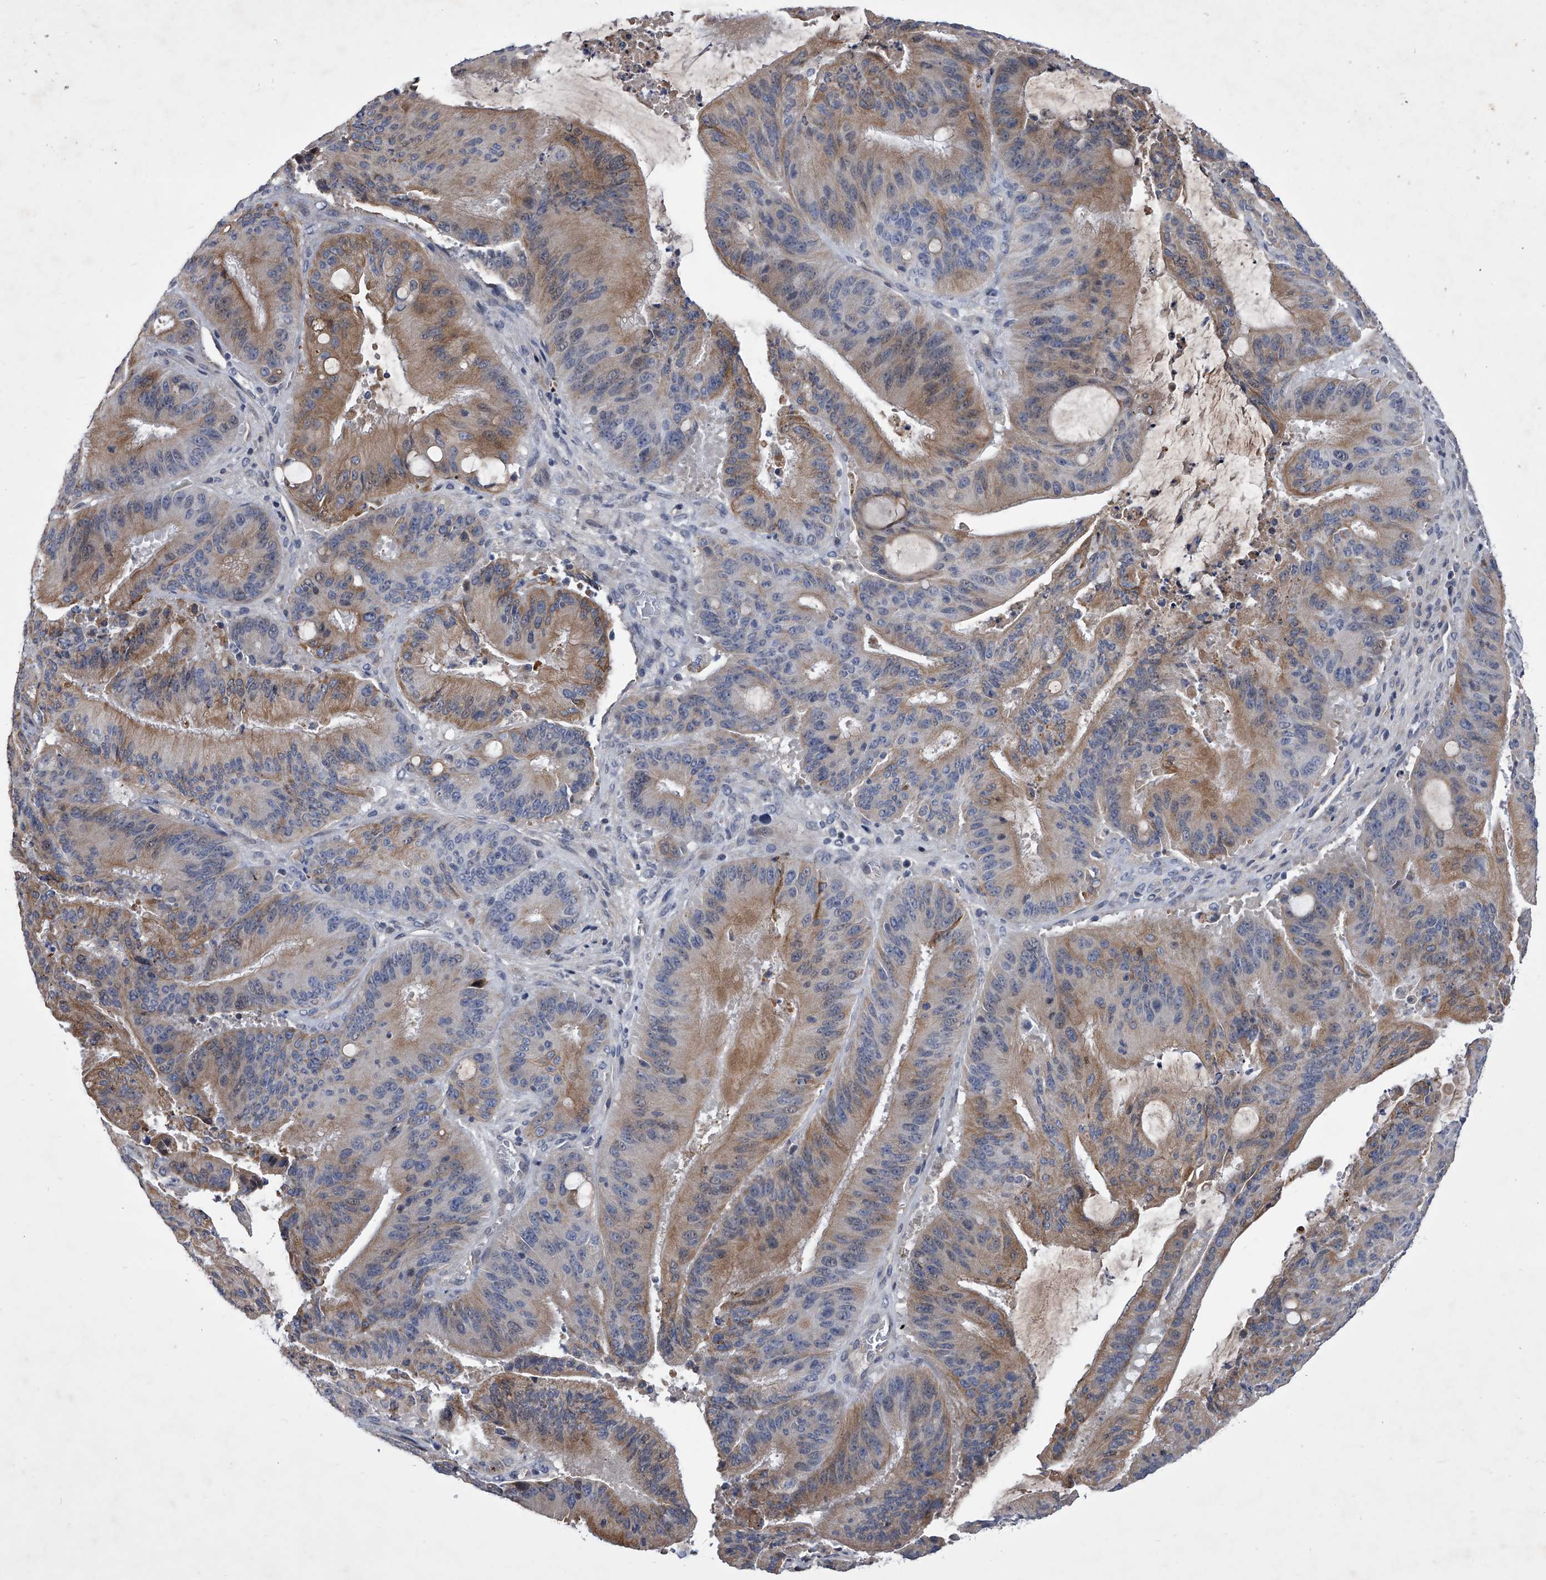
{"staining": {"intensity": "moderate", "quantity": "25%-75%", "location": "cytoplasmic/membranous"}, "tissue": "liver cancer", "cell_type": "Tumor cells", "image_type": "cancer", "snomed": [{"axis": "morphology", "description": "Normal tissue, NOS"}, {"axis": "morphology", "description": "Cholangiocarcinoma"}, {"axis": "topography", "description": "Liver"}, {"axis": "topography", "description": "Peripheral nerve tissue"}], "caption": "High-power microscopy captured an immunohistochemistry (IHC) image of liver cholangiocarcinoma, revealing moderate cytoplasmic/membranous positivity in about 25%-75% of tumor cells.", "gene": "ZNF76", "patient": {"sex": "female", "age": 73}}